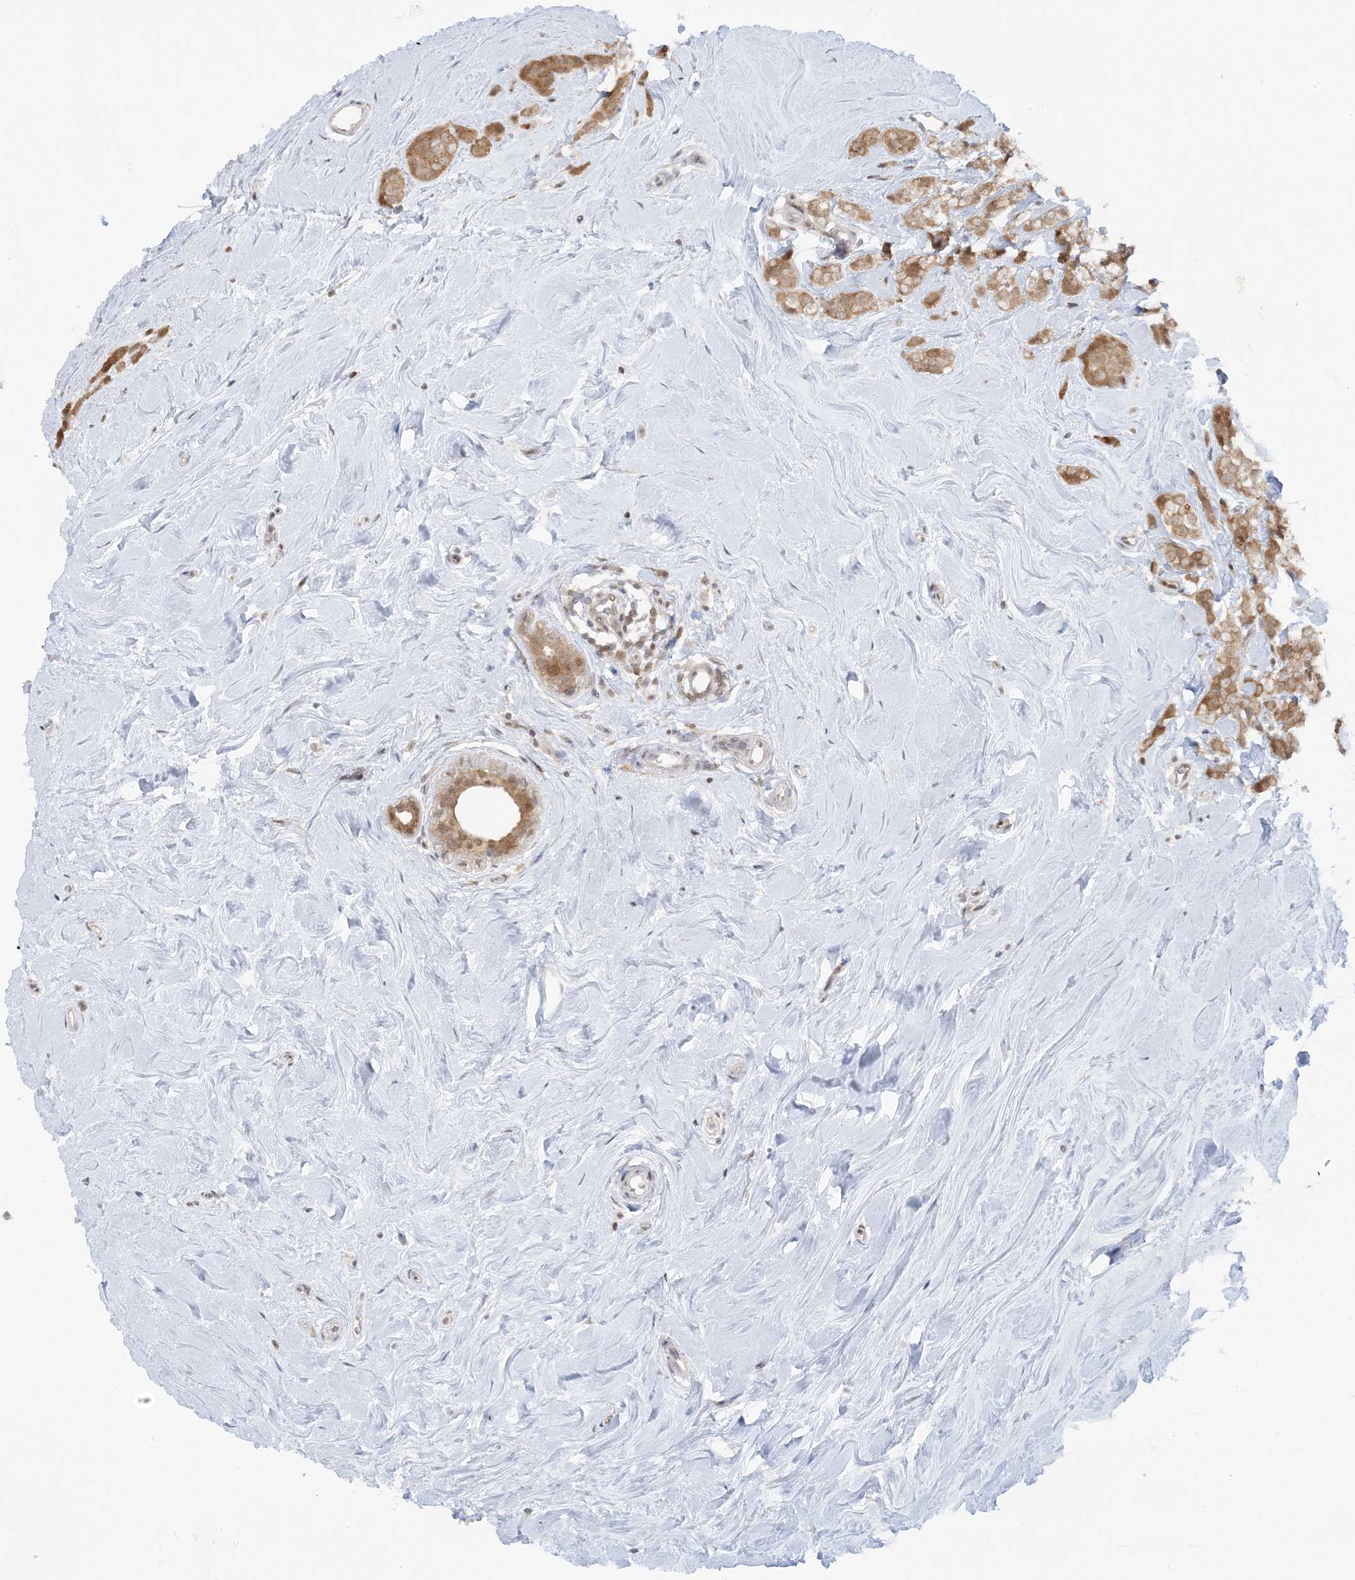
{"staining": {"intensity": "moderate", "quantity": ">75%", "location": "cytoplasmic/membranous"}, "tissue": "breast cancer", "cell_type": "Tumor cells", "image_type": "cancer", "snomed": [{"axis": "morphology", "description": "Lobular carcinoma"}, {"axis": "topography", "description": "Breast"}], "caption": "Protein expression by immunohistochemistry reveals moderate cytoplasmic/membranous staining in about >75% of tumor cells in lobular carcinoma (breast).", "gene": "OGA", "patient": {"sex": "female", "age": 47}}